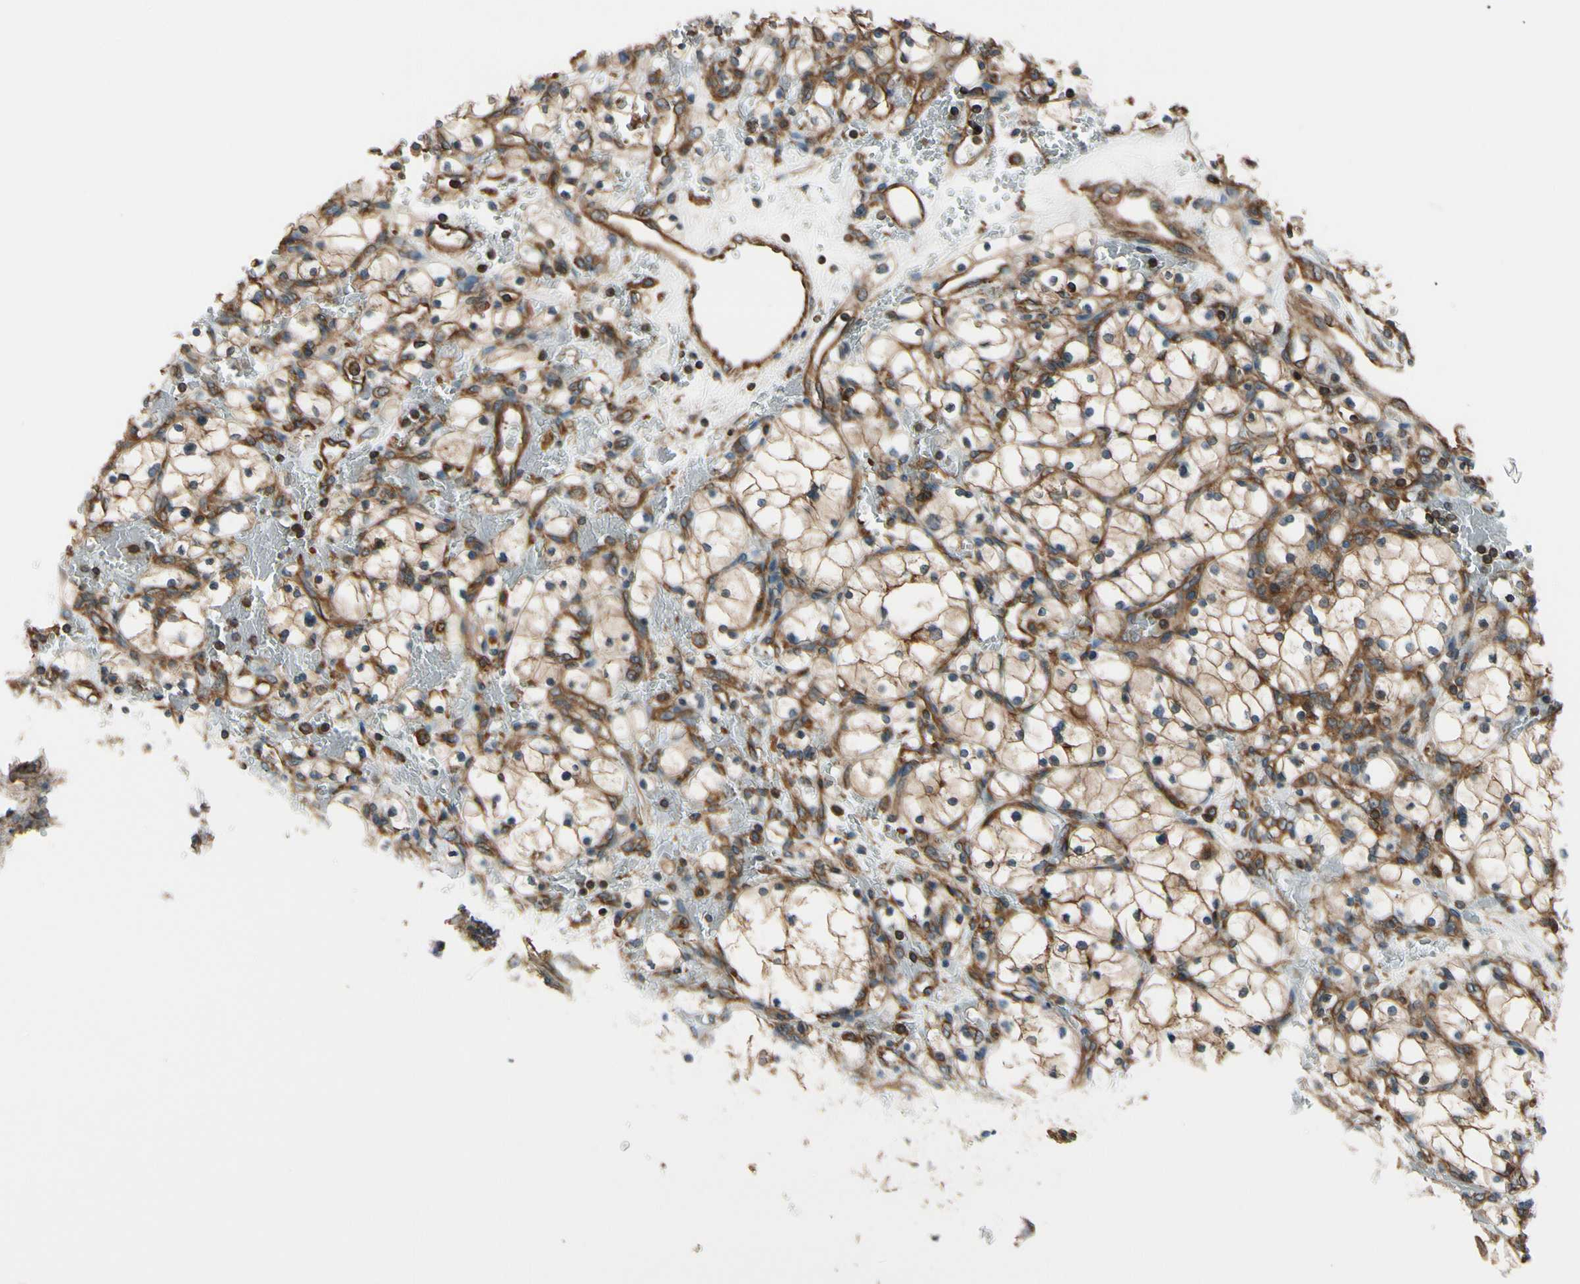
{"staining": {"intensity": "moderate", "quantity": "25%-75%", "location": "cytoplasmic/membranous"}, "tissue": "renal cancer", "cell_type": "Tumor cells", "image_type": "cancer", "snomed": [{"axis": "morphology", "description": "Adenocarcinoma, NOS"}, {"axis": "topography", "description": "Kidney"}], "caption": "High-magnification brightfield microscopy of adenocarcinoma (renal) stained with DAB (brown) and counterstained with hematoxylin (blue). tumor cells exhibit moderate cytoplasmic/membranous expression is seen in approximately25%-75% of cells. Using DAB (brown) and hematoxylin (blue) stains, captured at high magnification using brightfield microscopy.", "gene": "EPS15", "patient": {"sex": "female", "age": 83}}